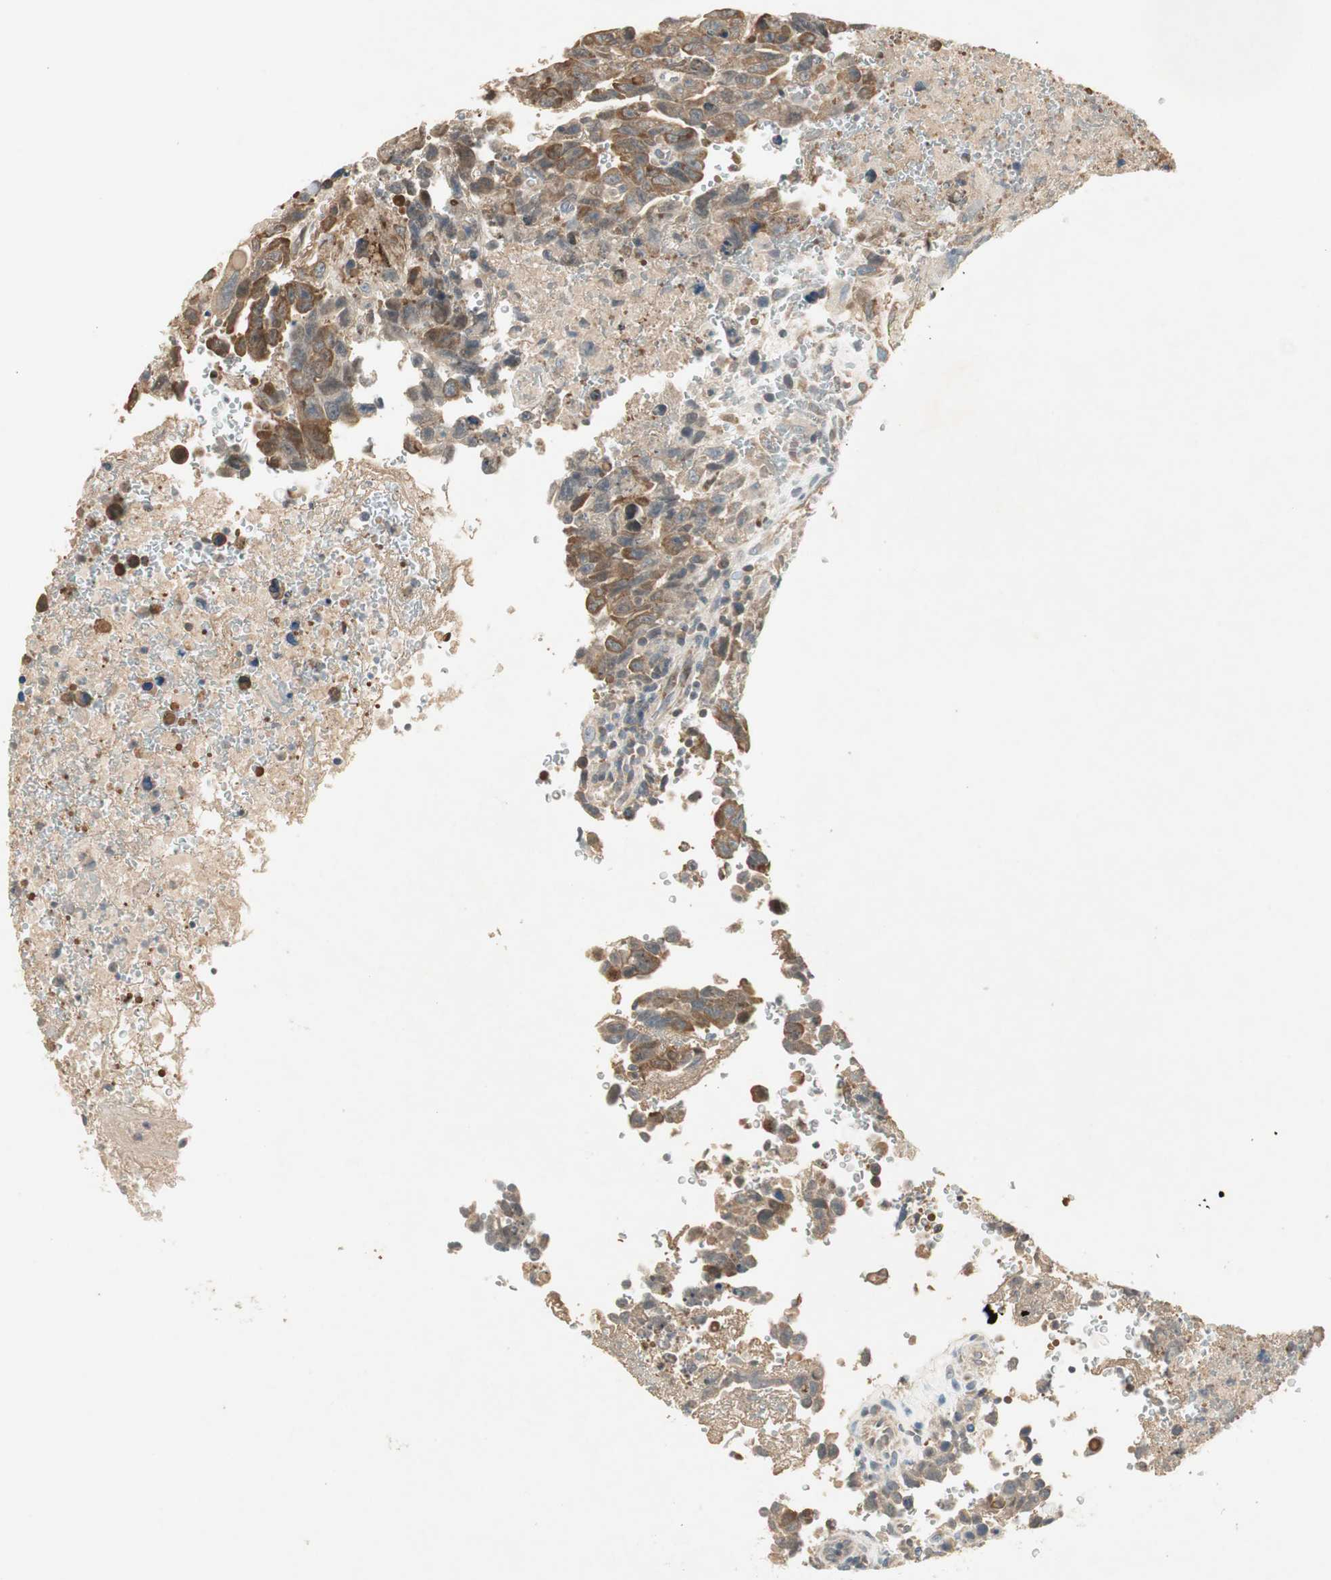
{"staining": {"intensity": "strong", "quantity": ">75%", "location": "cytoplasmic/membranous"}, "tissue": "testis cancer", "cell_type": "Tumor cells", "image_type": "cancer", "snomed": [{"axis": "morphology", "description": "Carcinoma, Embryonal, NOS"}, {"axis": "topography", "description": "Testis"}], "caption": "Strong cytoplasmic/membranous protein staining is appreciated in about >75% of tumor cells in testis cancer.", "gene": "USP2", "patient": {"sex": "male", "age": 28}}